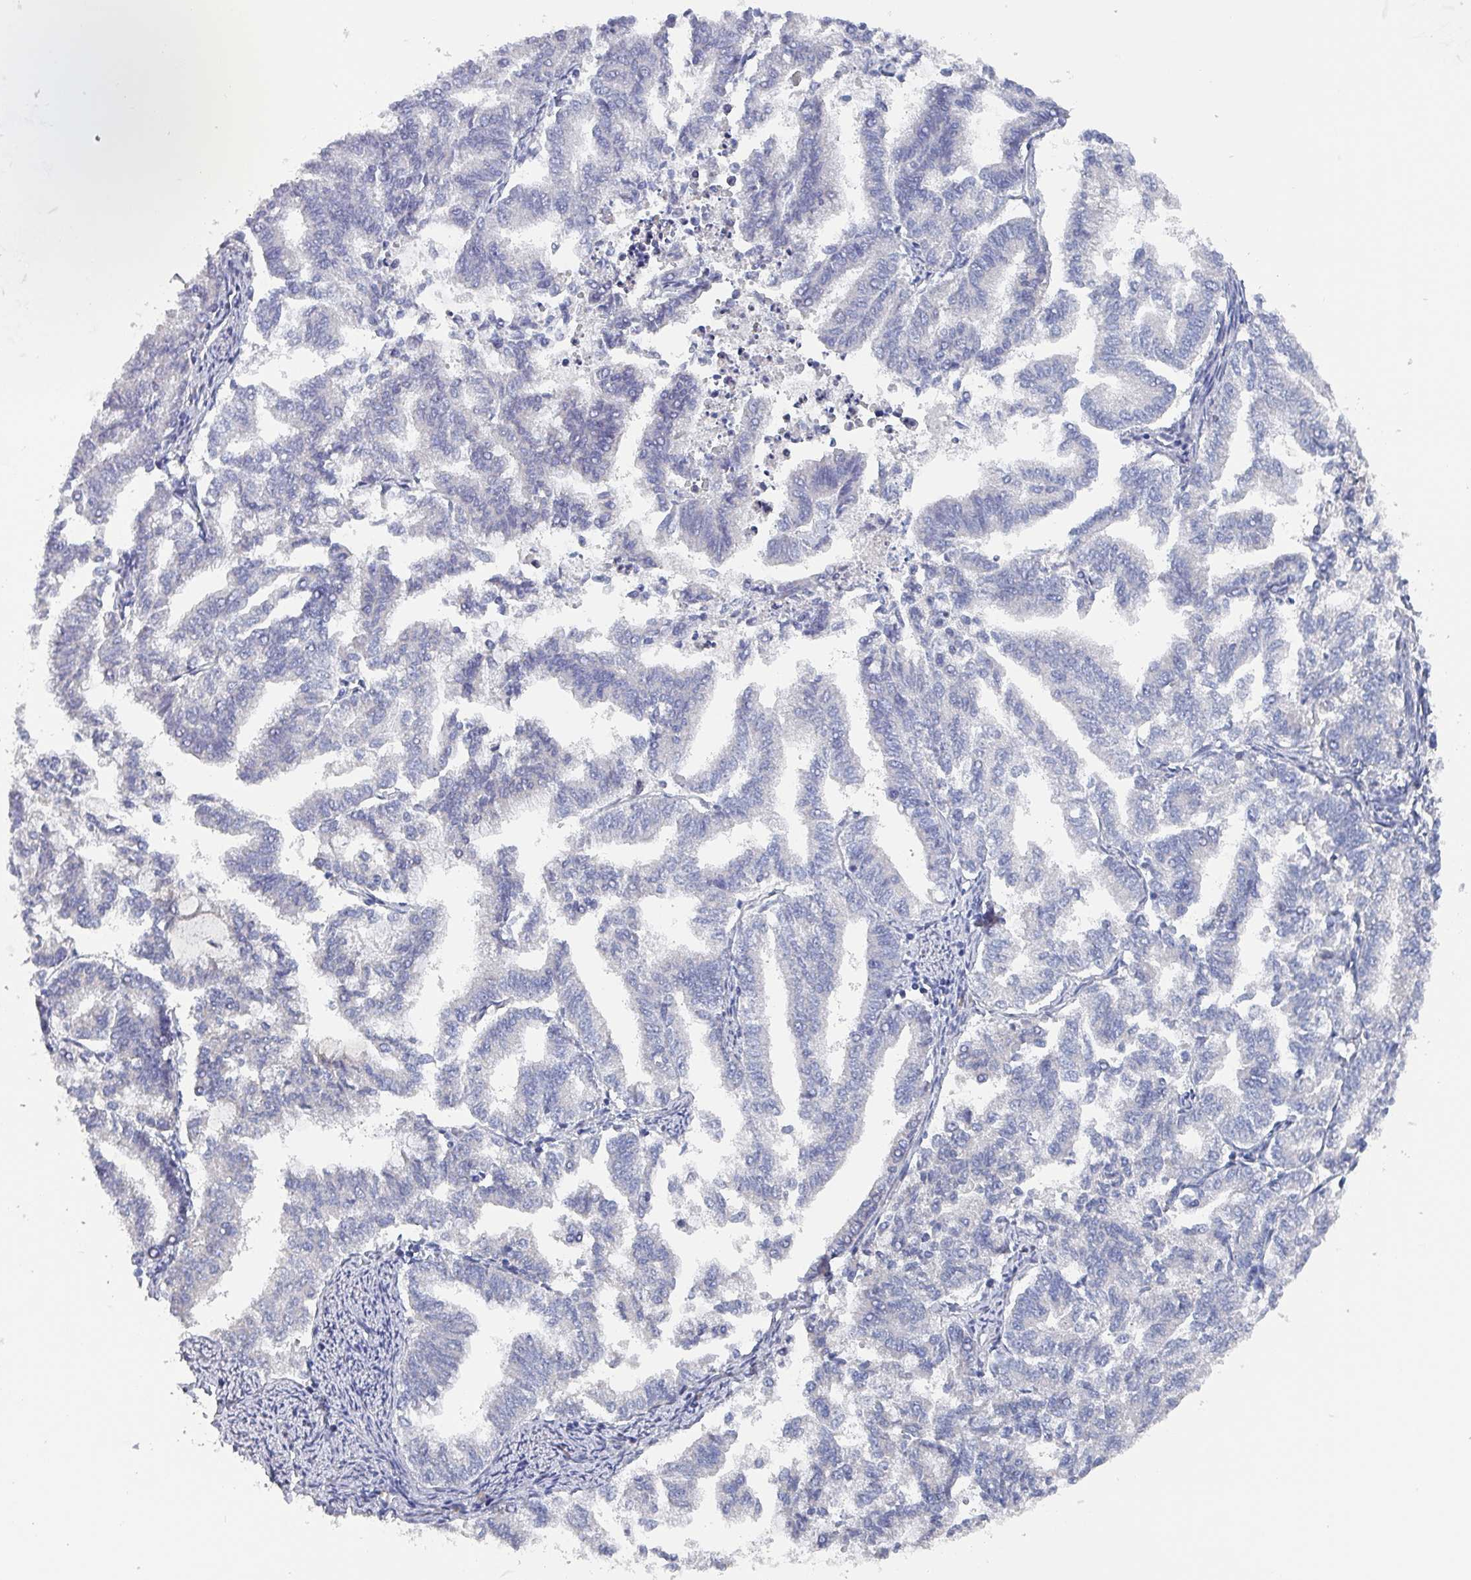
{"staining": {"intensity": "negative", "quantity": "none", "location": "none"}, "tissue": "endometrial cancer", "cell_type": "Tumor cells", "image_type": "cancer", "snomed": [{"axis": "morphology", "description": "Adenocarcinoma, NOS"}, {"axis": "topography", "description": "Endometrium"}], "caption": "Endometrial cancer was stained to show a protein in brown. There is no significant expression in tumor cells.", "gene": "DRD5", "patient": {"sex": "female", "age": 79}}